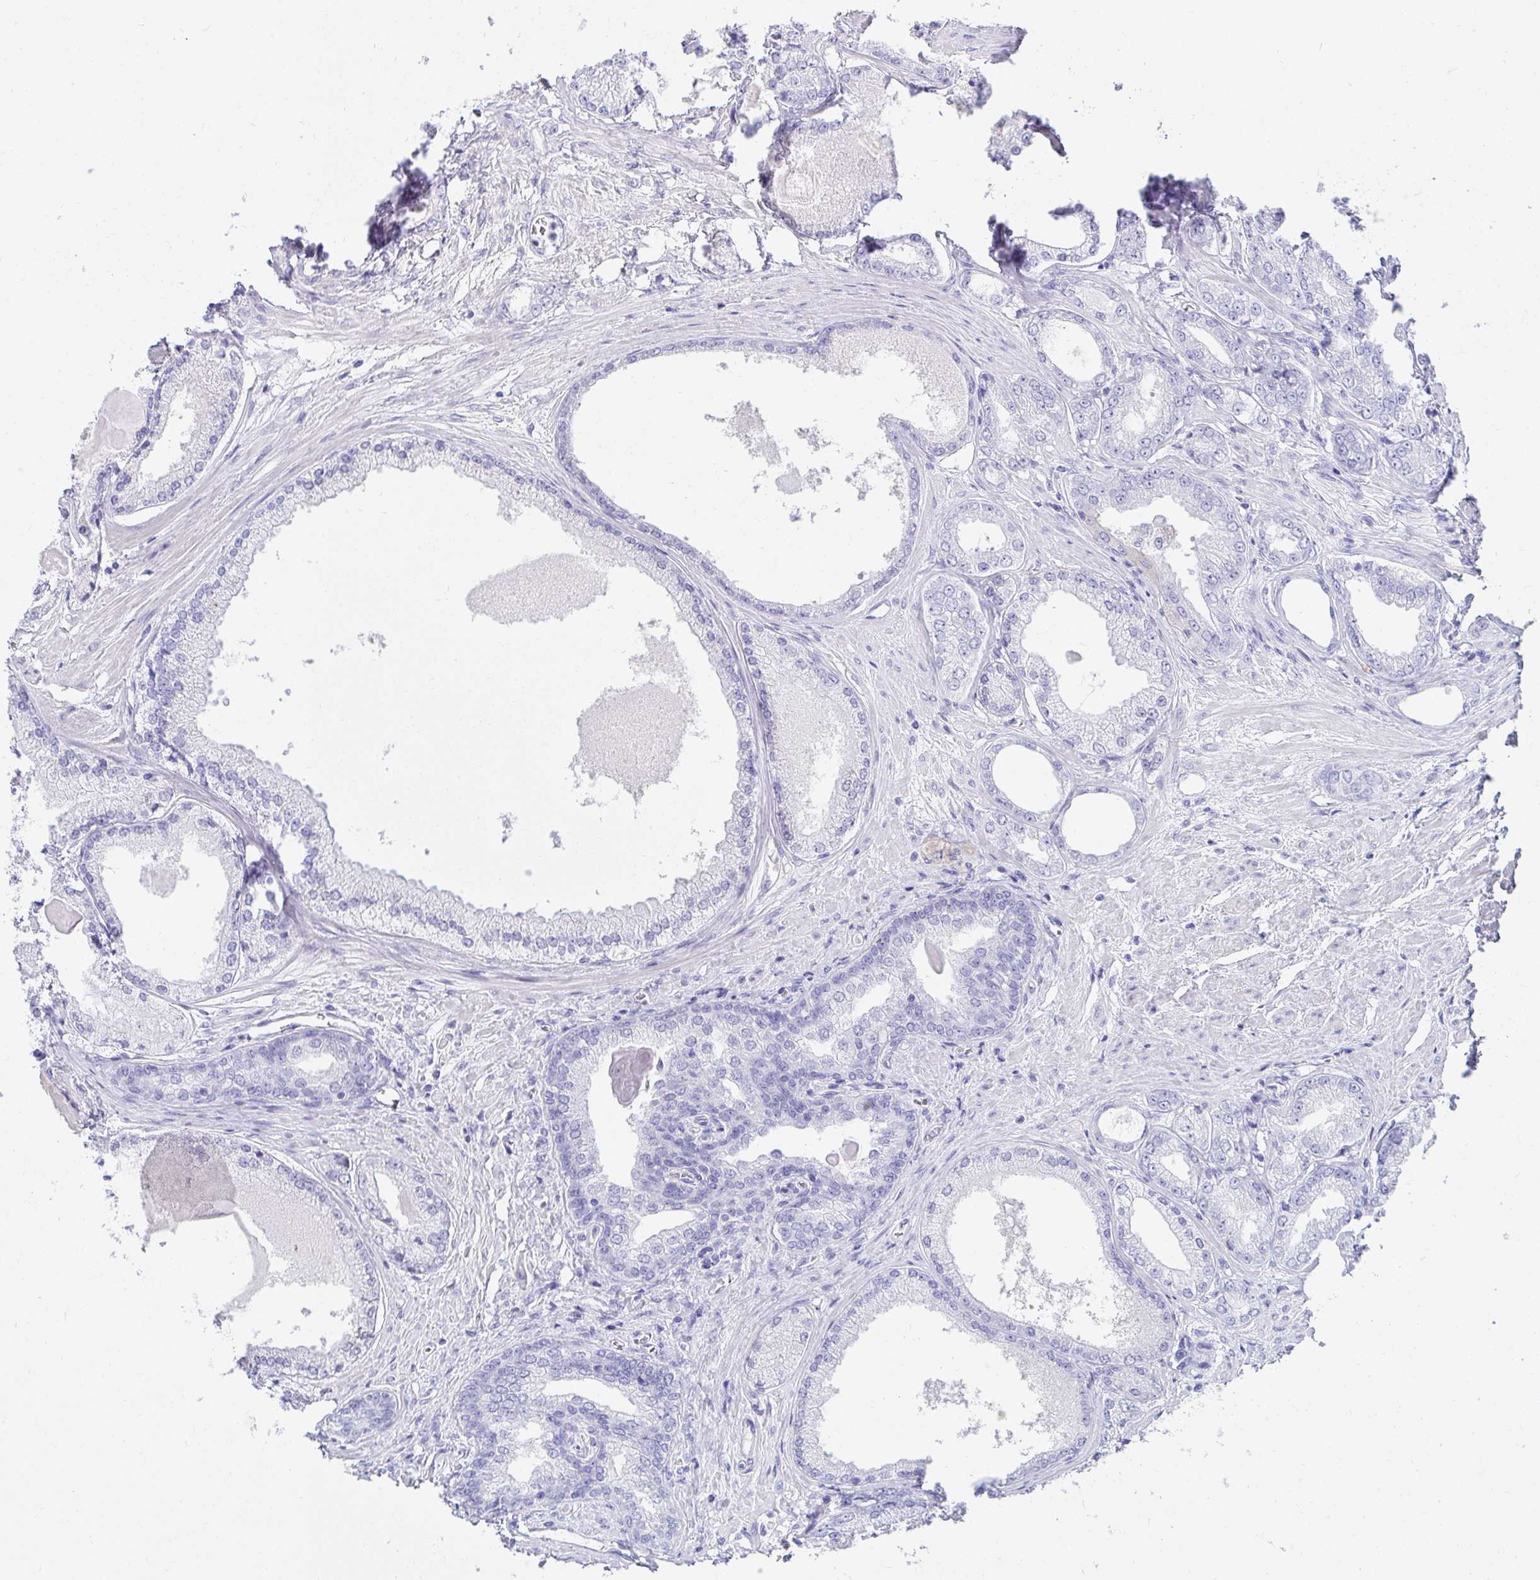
{"staining": {"intensity": "negative", "quantity": "none", "location": "none"}, "tissue": "prostate cancer", "cell_type": "Tumor cells", "image_type": "cancer", "snomed": [{"axis": "morphology", "description": "Adenocarcinoma, NOS"}, {"axis": "morphology", "description": "Adenocarcinoma, Low grade"}, {"axis": "topography", "description": "Prostate"}], "caption": "Tumor cells show no significant expression in prostate cancer (adenocarcinoma (low-grade)).", "gene": "SEC14L3", "patient": {"sex": "male", "age": 68}}